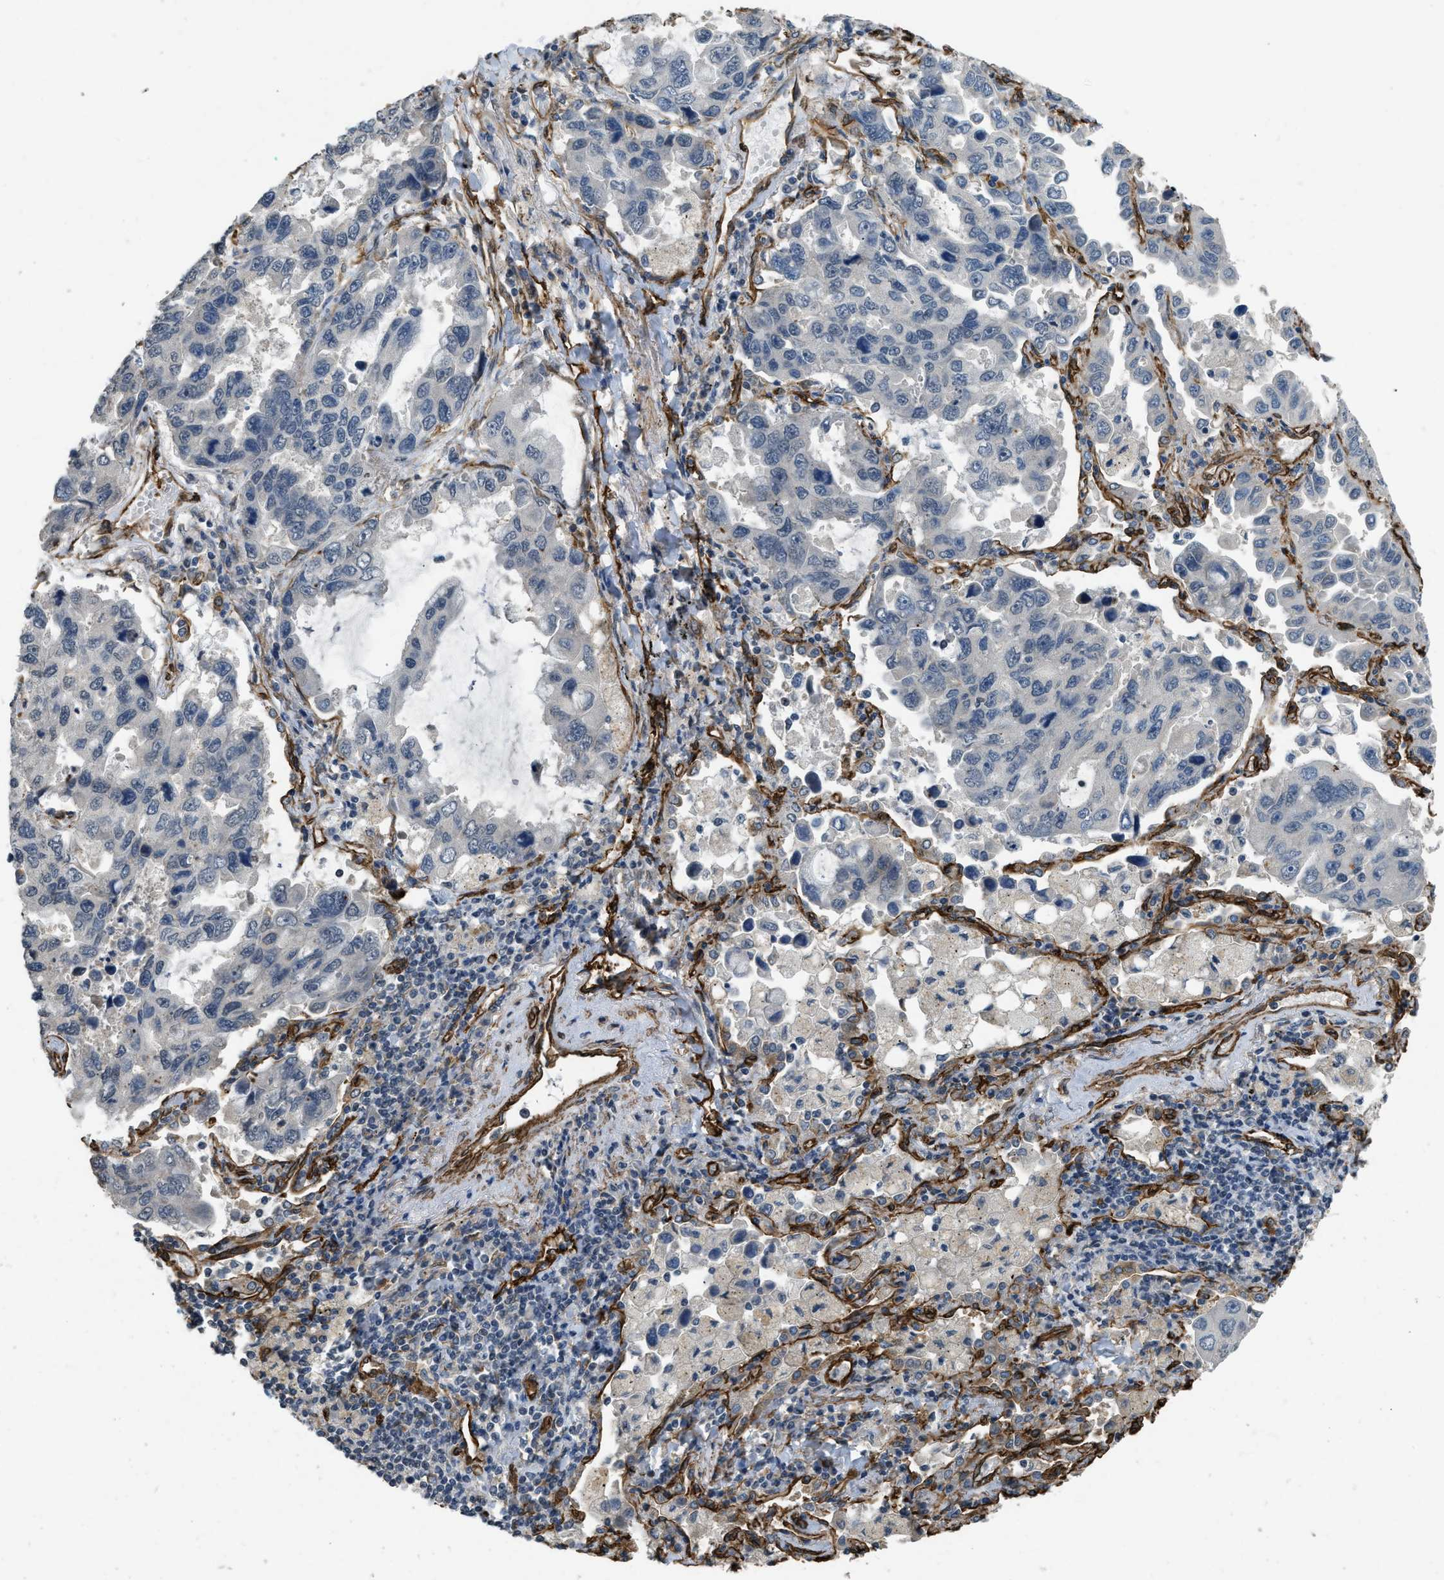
{"staining": {"intensity": "negative", "quantity": "none", "location": "none"}, "tissue": "lung cancer", "cell_type": "Tumor cells", "image_type": "cancer", "snomed": [{"axis": "morphology", "description": "Adenocarcinoma, NOS"}, {"axis": "topography", "description": "Lung"}], "caption": "Histopathology image shows no significant protein positivity in tumor cells of adenocarcinoma (lung). The staining is performed using DAB (3,3'-diaminobenzidine) brown chromogen with nuclei counter-stained in using hematoxylin.", "gene": "NMB", "patient": {"sex": "male", "age": 64}}